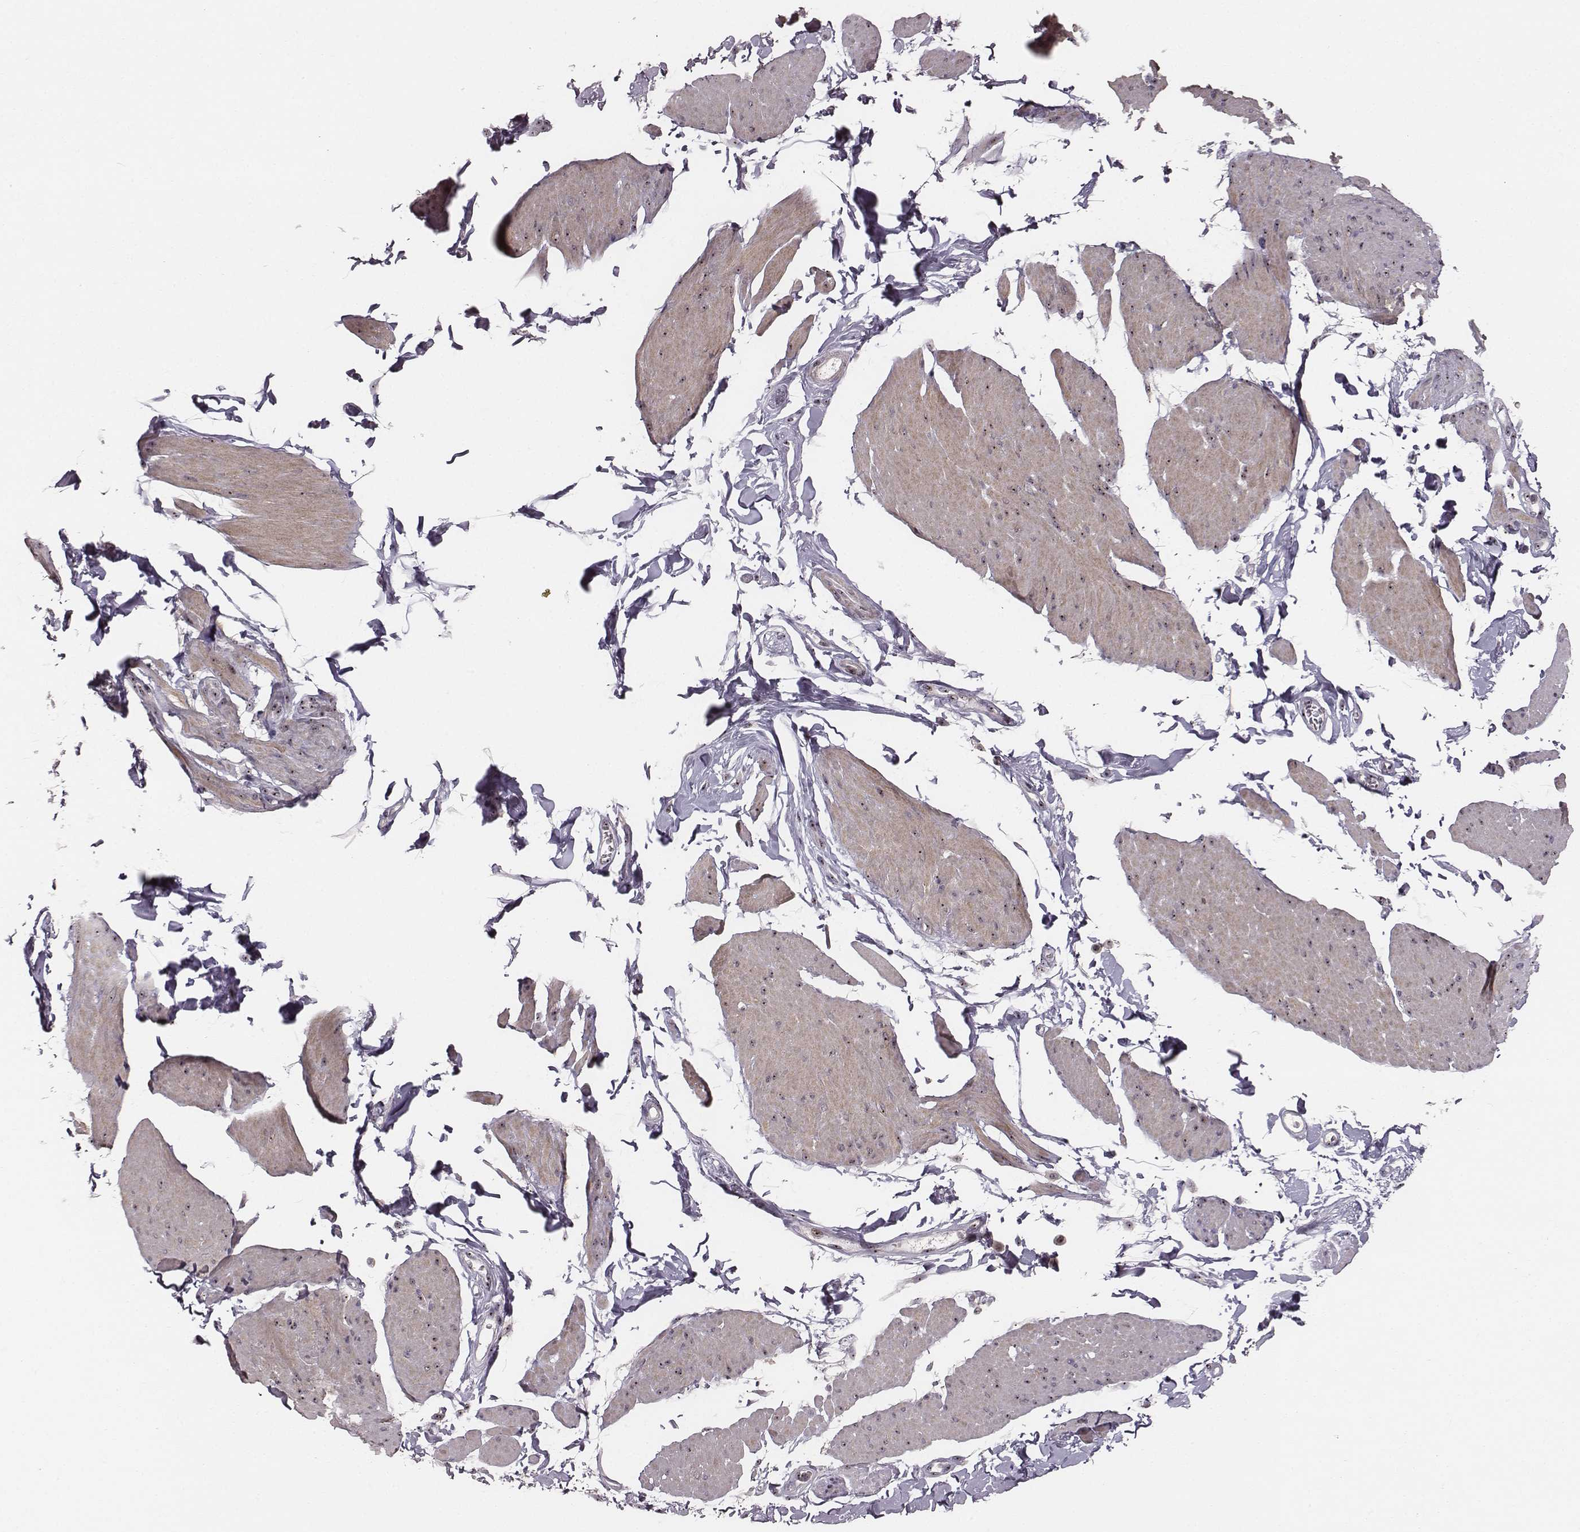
{"staining": {"intensity": "weak", "quantity": ">75%", "location": "nuclear"}, "tissue": "smooth muscle", "cell_type": "Smooth muscle cells", "image_type": "normal", "snomed": [{"axis": "morphology", "description": "Normal tissue, NOS"}, {"axis": "topography", "description": "Adipose tissue"}, {"axis": "topography", "description": "Smooth muscle"}, {"axis": "topography", "description": "Peripheral nerve tissue"}], "caption": "Smooth muscle stained with DAB (3,3'-diaminobenzidine) IHC demonstrates low levels of weak nuclear expression in about >75% of smooth muscle cells.", "gene": "NOP56", "patient": {"sex": "male", "age": 83}}